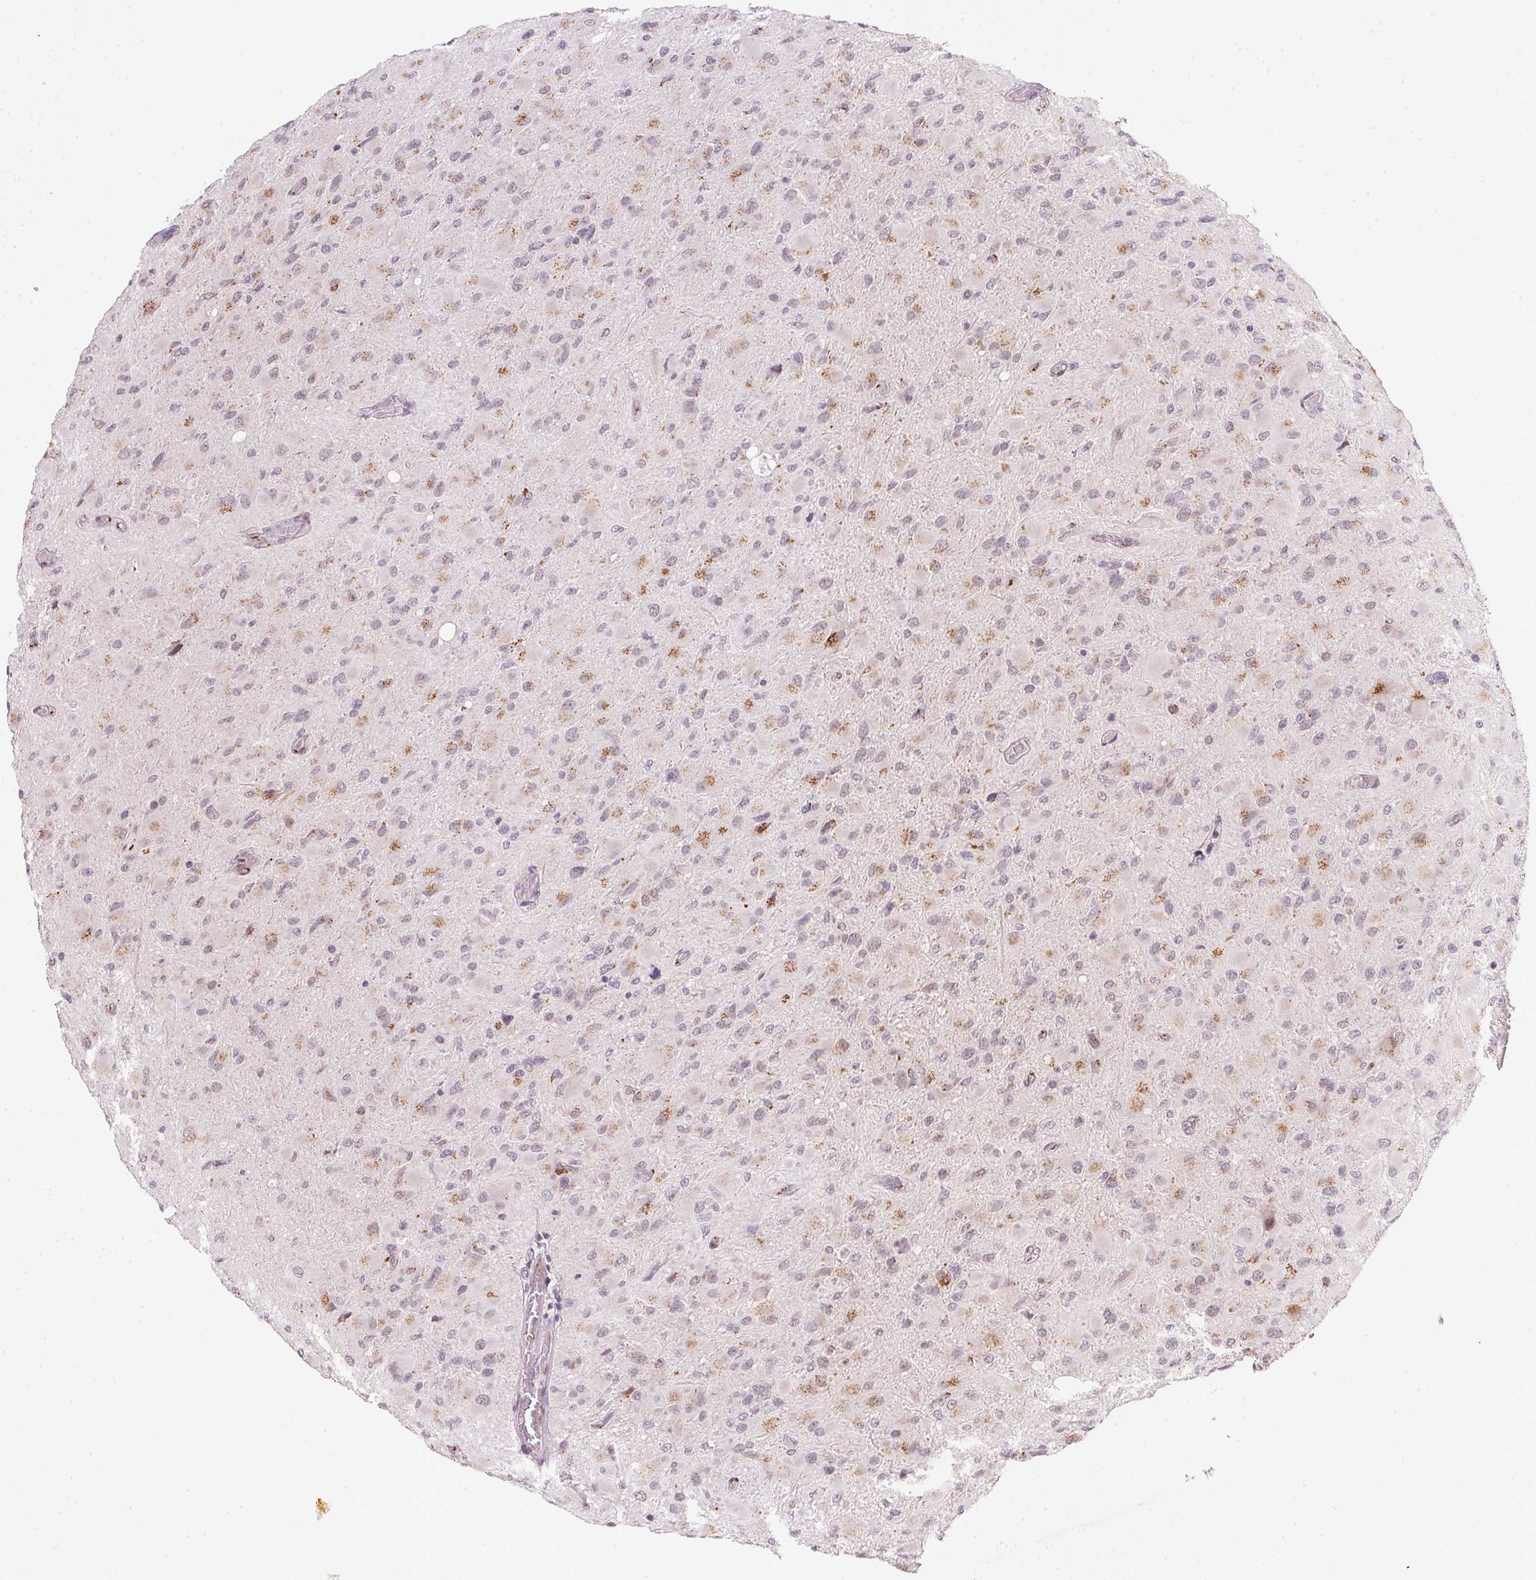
{"staining": {"intensity": "moderate", "quantity": "25%-75%", "location": "cytoplasmic/membranous"}, "tissue": "glioma", "cell_type": "Tumor cells", "image_type": "cancer", "snomed": [{"axis": "morphology", "description": "Glioma, malignant, High grade"}, {"axis": "topography", "description": "Cerebral cortex"}], "caption": "Malignant glioma (high-grade) stained with IHC exhibits moderate cytoplasmic/membranous positivity in approximately 25%-75% of tumor cells.", "gene": "RAB22A", "patient": {"sex": "female", "age": 36}}